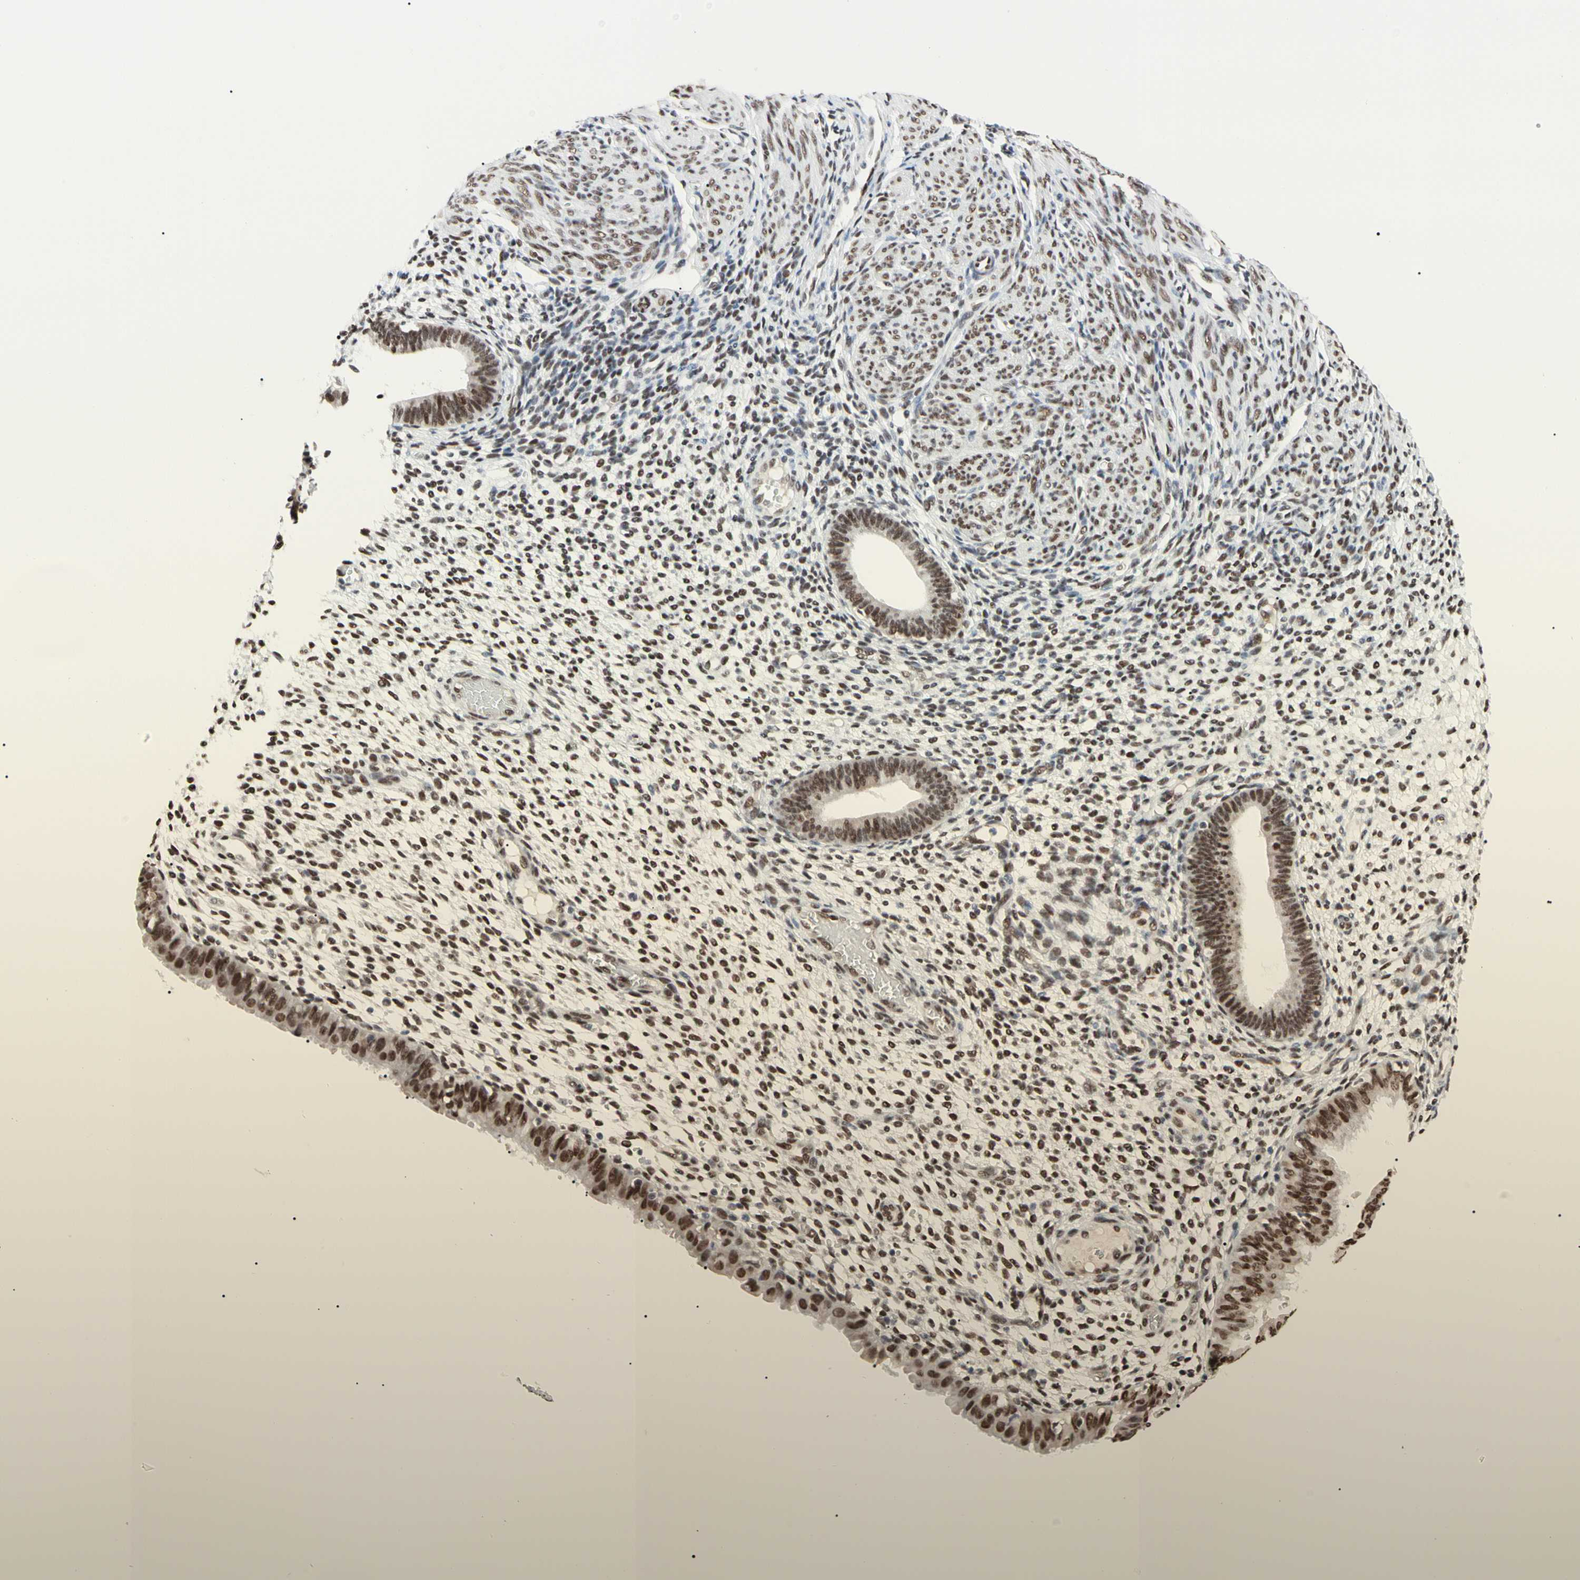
{"staining": {"intensity": "moderate", "quantity": ">75%", "location": "nuclear"}, "tissue": "endometrium", "cell_type": "Cells in endometrial stroma", "image_type": "normal", "snomed": [{"axis": "morphology", "description": "Normal tissue, NOS"}, {"axis": "topography", "description": "Endometrium"}], "caption": "An immunohistochemistry (IHC) histopathology image of normal tissue is shown. Protein staining in brown highlights moderate nuclear positivity in endometrium within cells in endometrial stroma.", "gene": "FAM98B", "patient": {"sex": "female", "age": 61}}